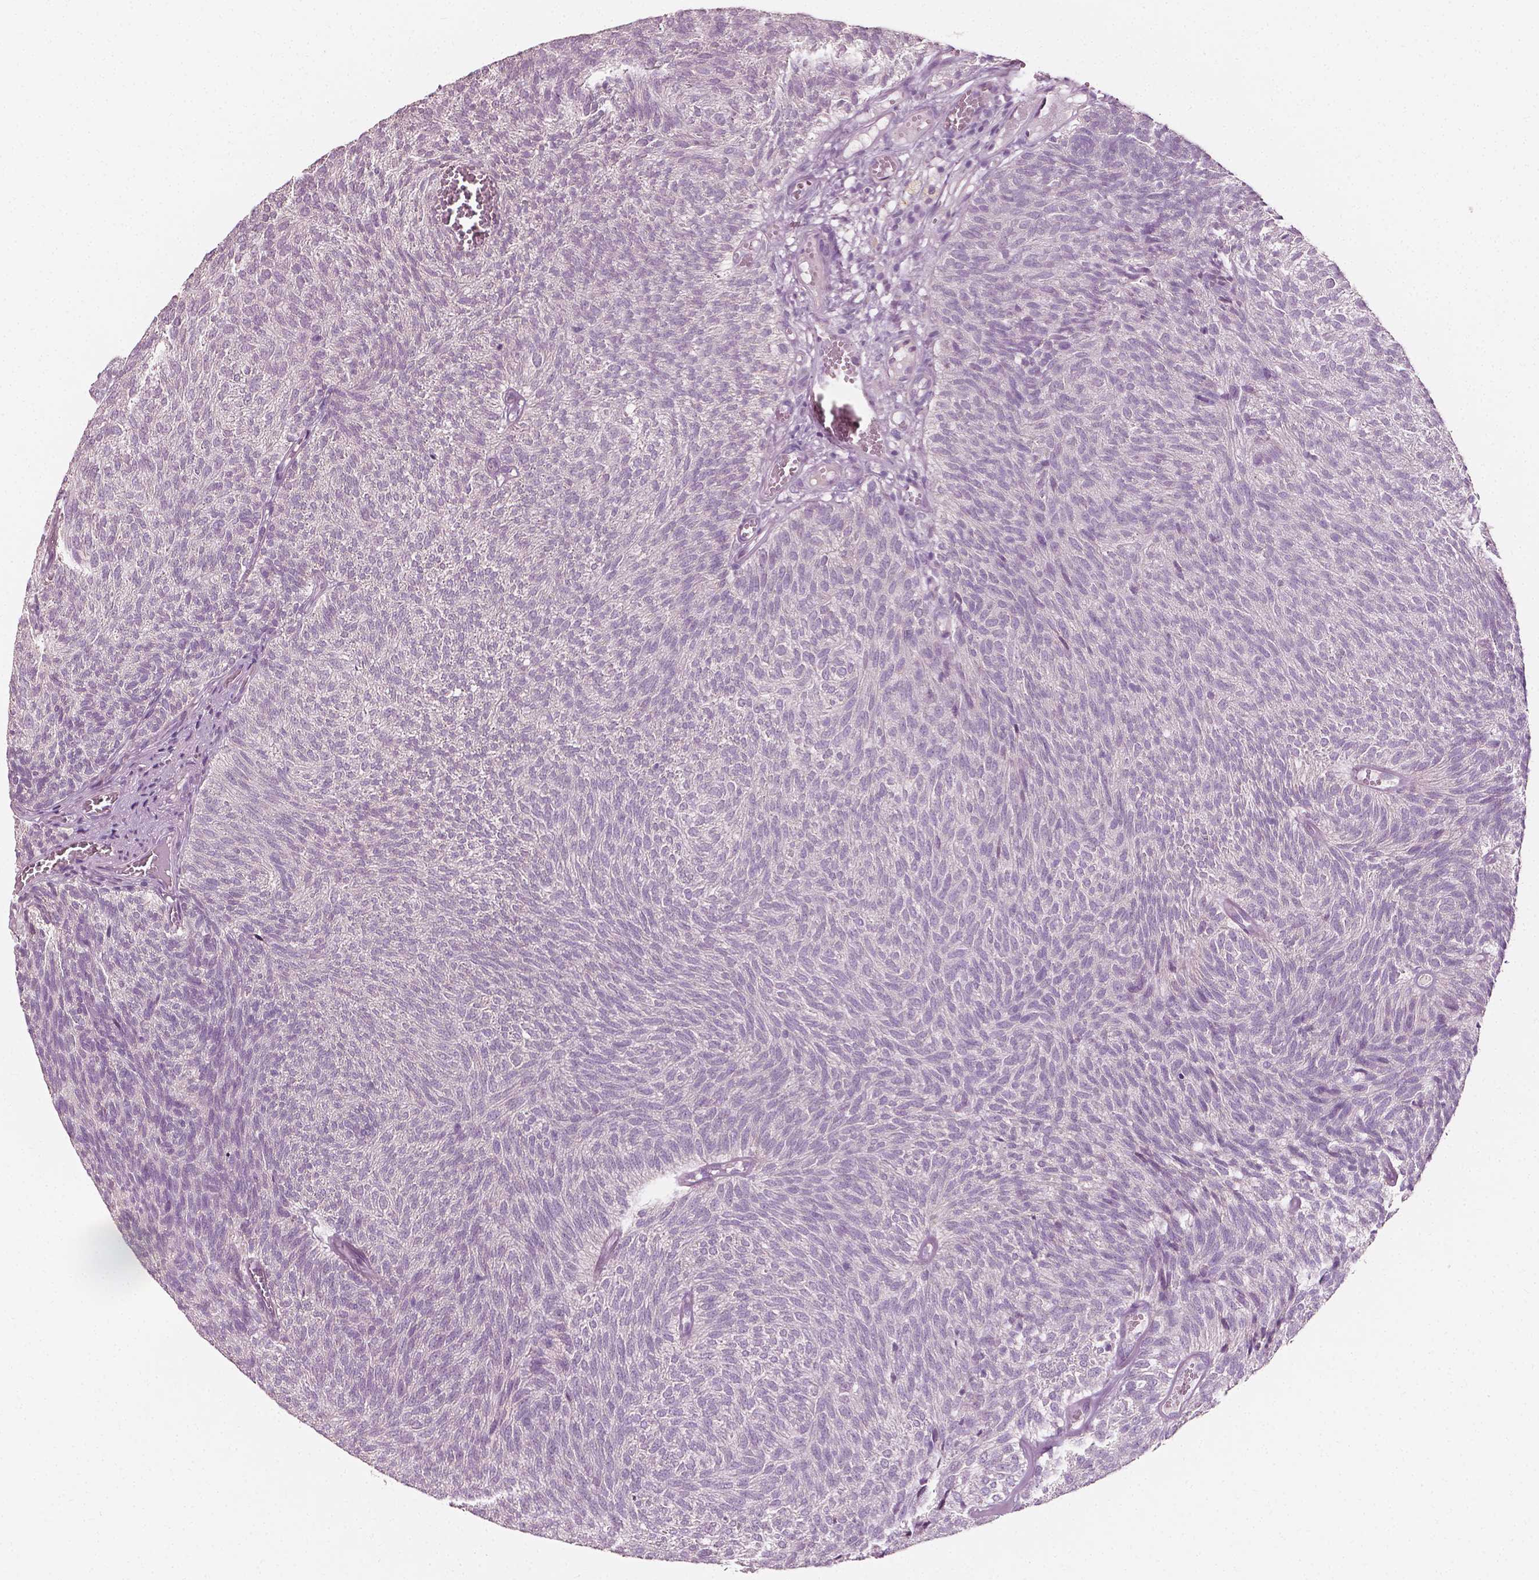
{"staining": {"intensity": "negative", "quantity": "none", "location": "none"}, "tissue": "urothelial cancer", "cell_type": "Tumor cells", "image_type": "cancer", "snomed": [{"axis": "morphology", "description": "Urothelial carcinoma, Low grade"}, {"axis": "topography", "description": "Urinary bladder"}], "caption": "This is an immunohistochemistry photomicrograph of human urothelial cancer. There is no positivity in tumor cells.", "gene": "PLA2R1", "patient": {"sex": "male", "age": 77}}